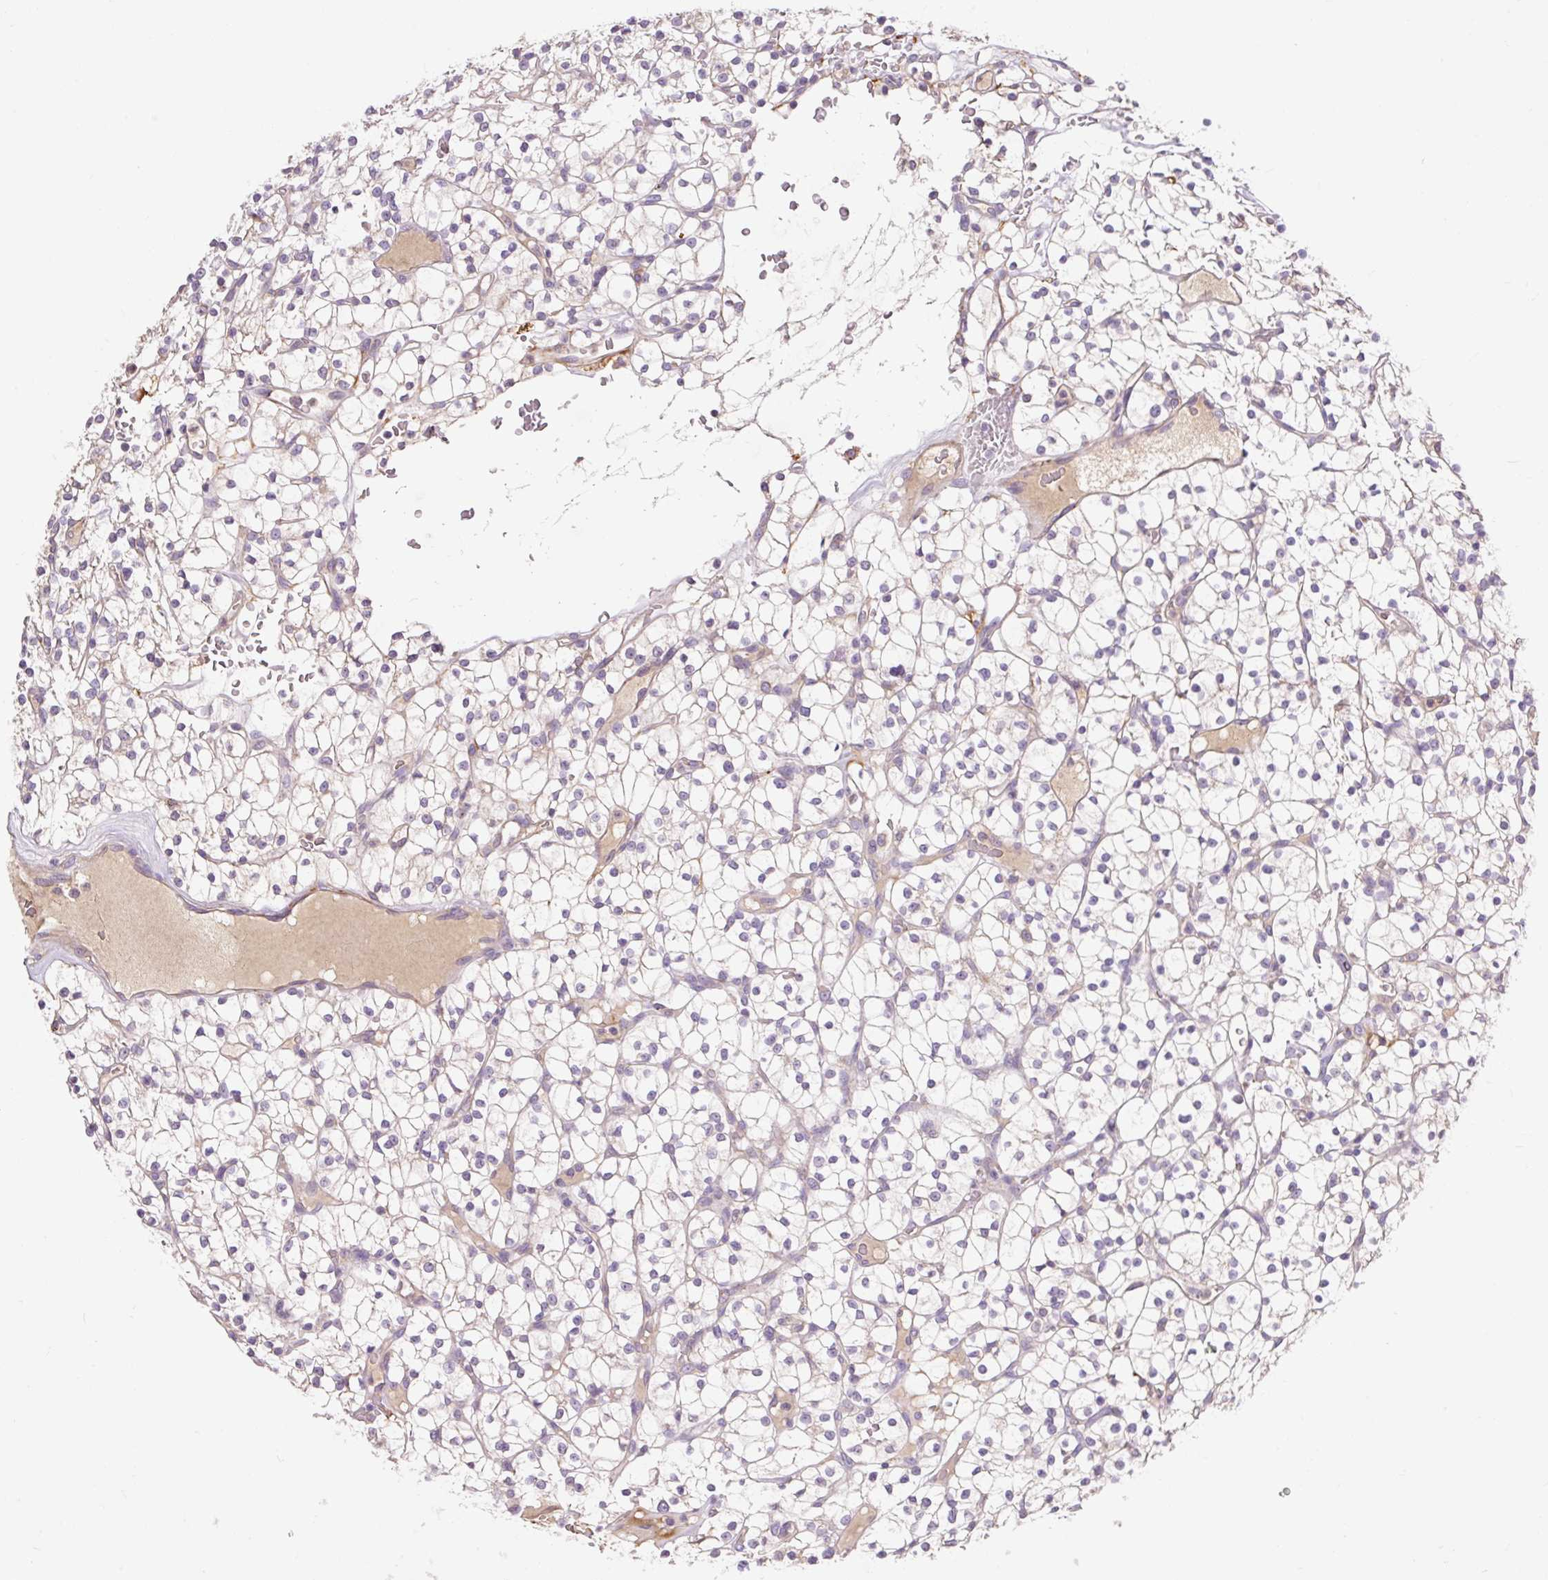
{"staining": {"intensity": "weak", "quantity": "<25%", "location": "cytoplasmic/membranous"}, "tissue": "renal cancer", "cell_type": "Tumor cells", "image_type": "cancer", "snomed": [{"axis": "morphology", "description": "Adenocarcinoma, NOS"}, {"axis": "topography", "description": "Kidney"}], "caption": "The histopathology image shows no staining of tumor cells in renal cancer.", "gene": "SEC63", "patient": {"sex": "female", "age": 64}}